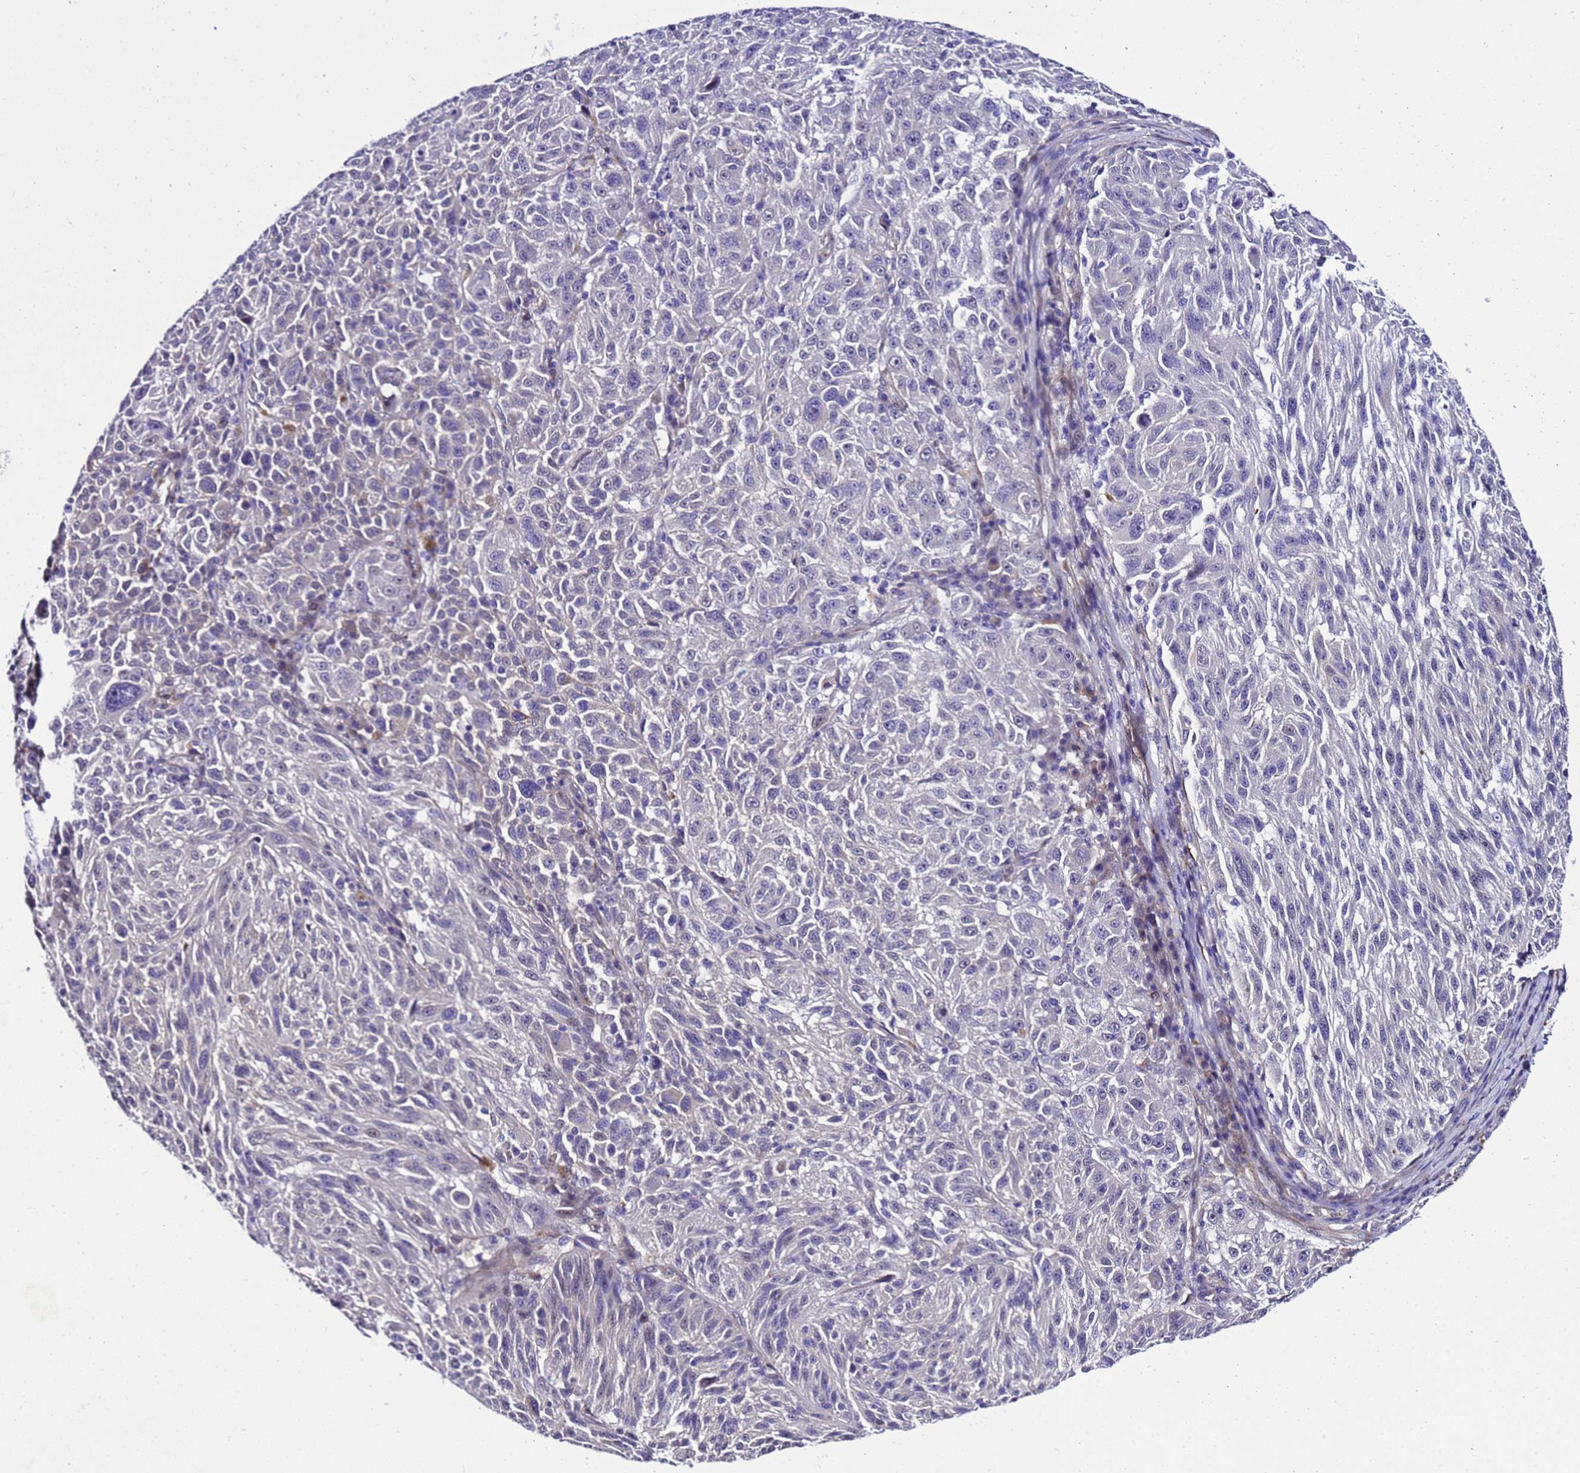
{"staining": {"intensity": "negative", "quantity": "none", "location": "none"}, "tissue": "melanoma", "cell_type": "Tumor cells", "image_type": "cancer", "snomed": [{"axis": "morphology", "description": "Malignant melanoma, NOS"}, {"axis": "topography", "description": "Skin"}], "caption": "This is an immunohistochemistry (IHC) micrograph of human melanoma. There is no positivity in tumor cells.", "gene": "GZF1", "patient": {"sex": "male", "age": 53}}